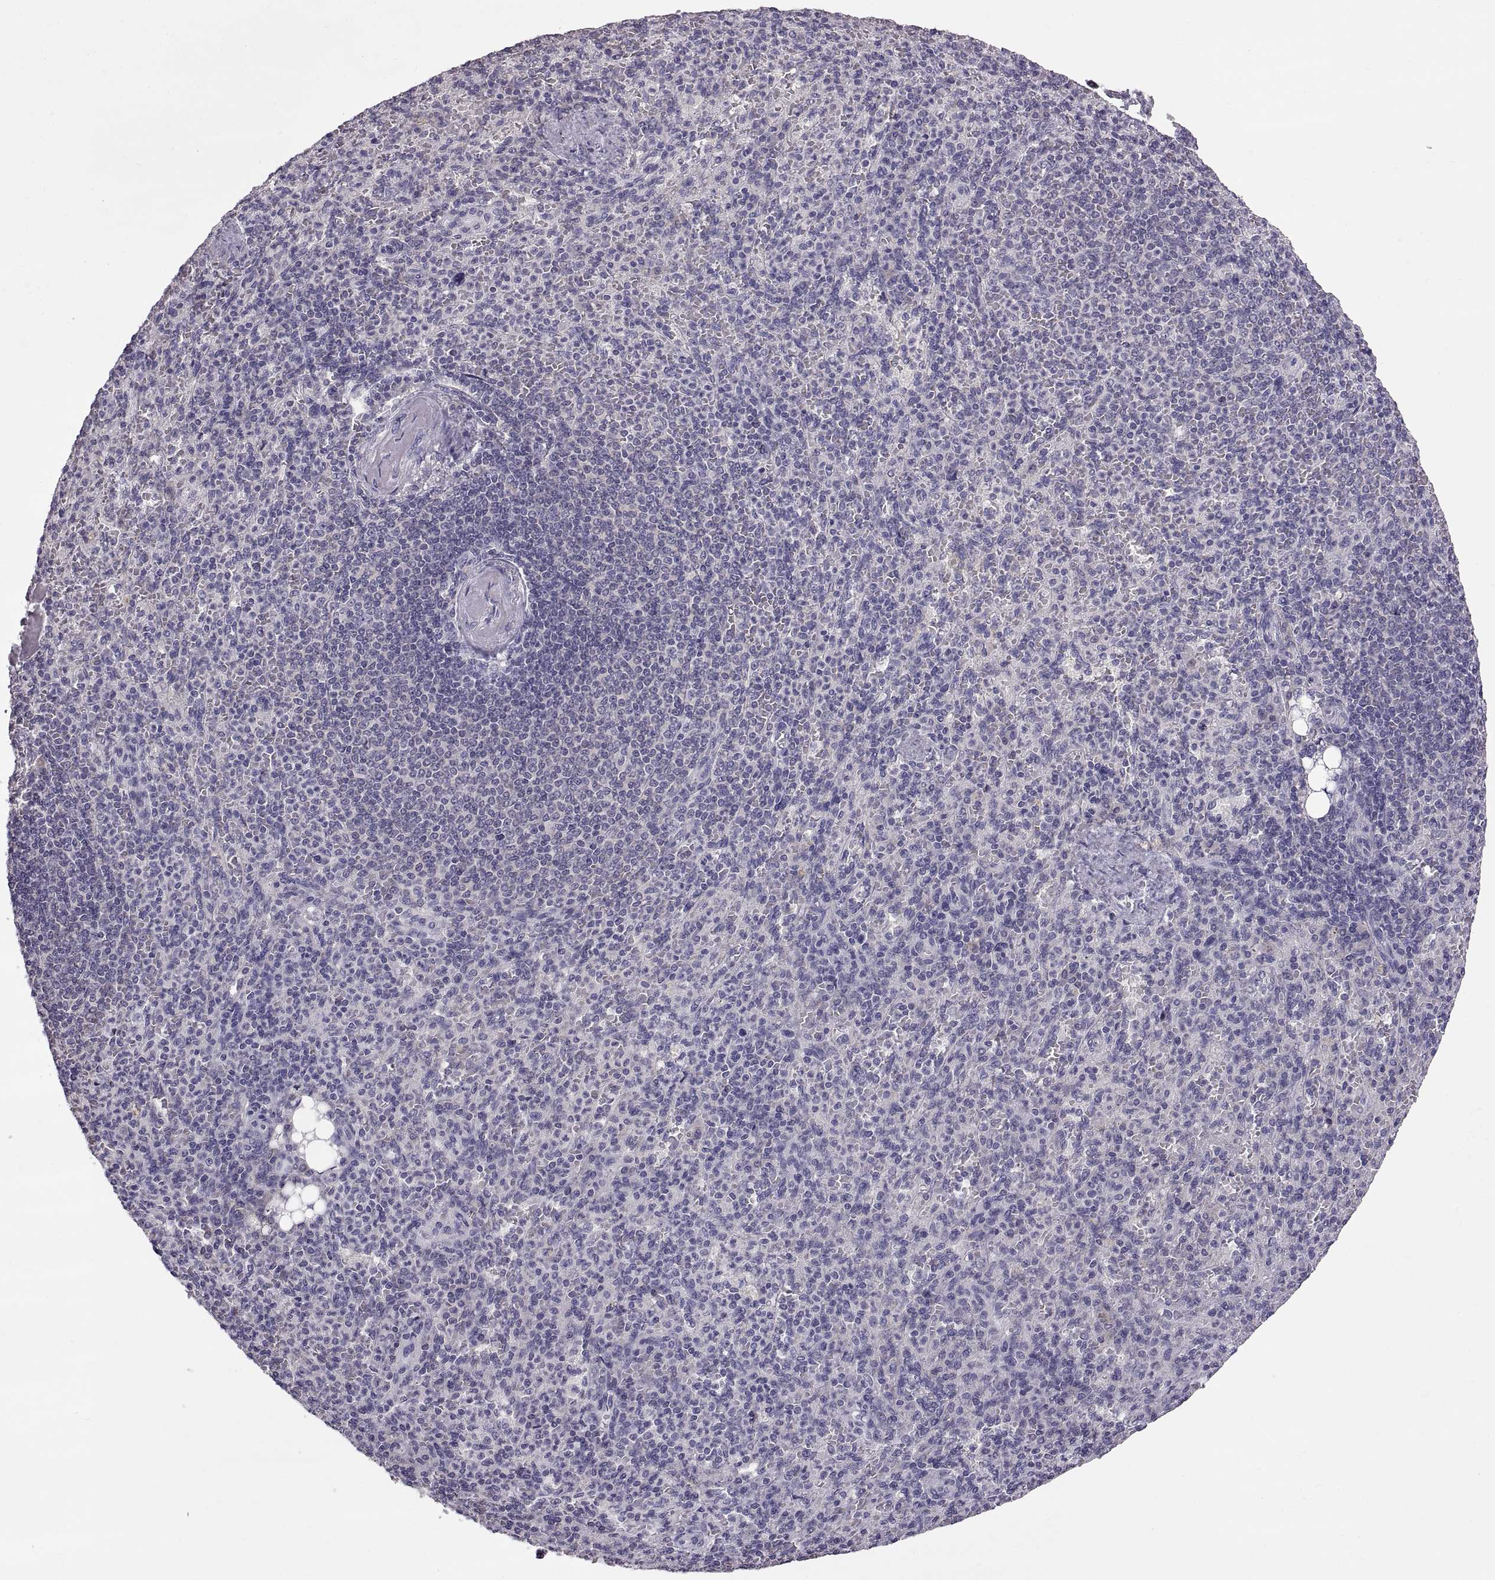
{"staining": {"intensity": "negative", "quantity": "none", "location": "none"}, "tissue": "spleen", "cell_type": "Cells in red pulp", "image_type": "normal", "snomed": [{"axis": "morphology", "description": "Normal tissue, NOS"}, {"axis": "topography", "description": "Spleen"}], "caption": "Micrograph shows no significant protein expression in cells in red pulp of benign spleen.", "gene": "WFDC8", "patient": {"sex": "female", "age": 74}}